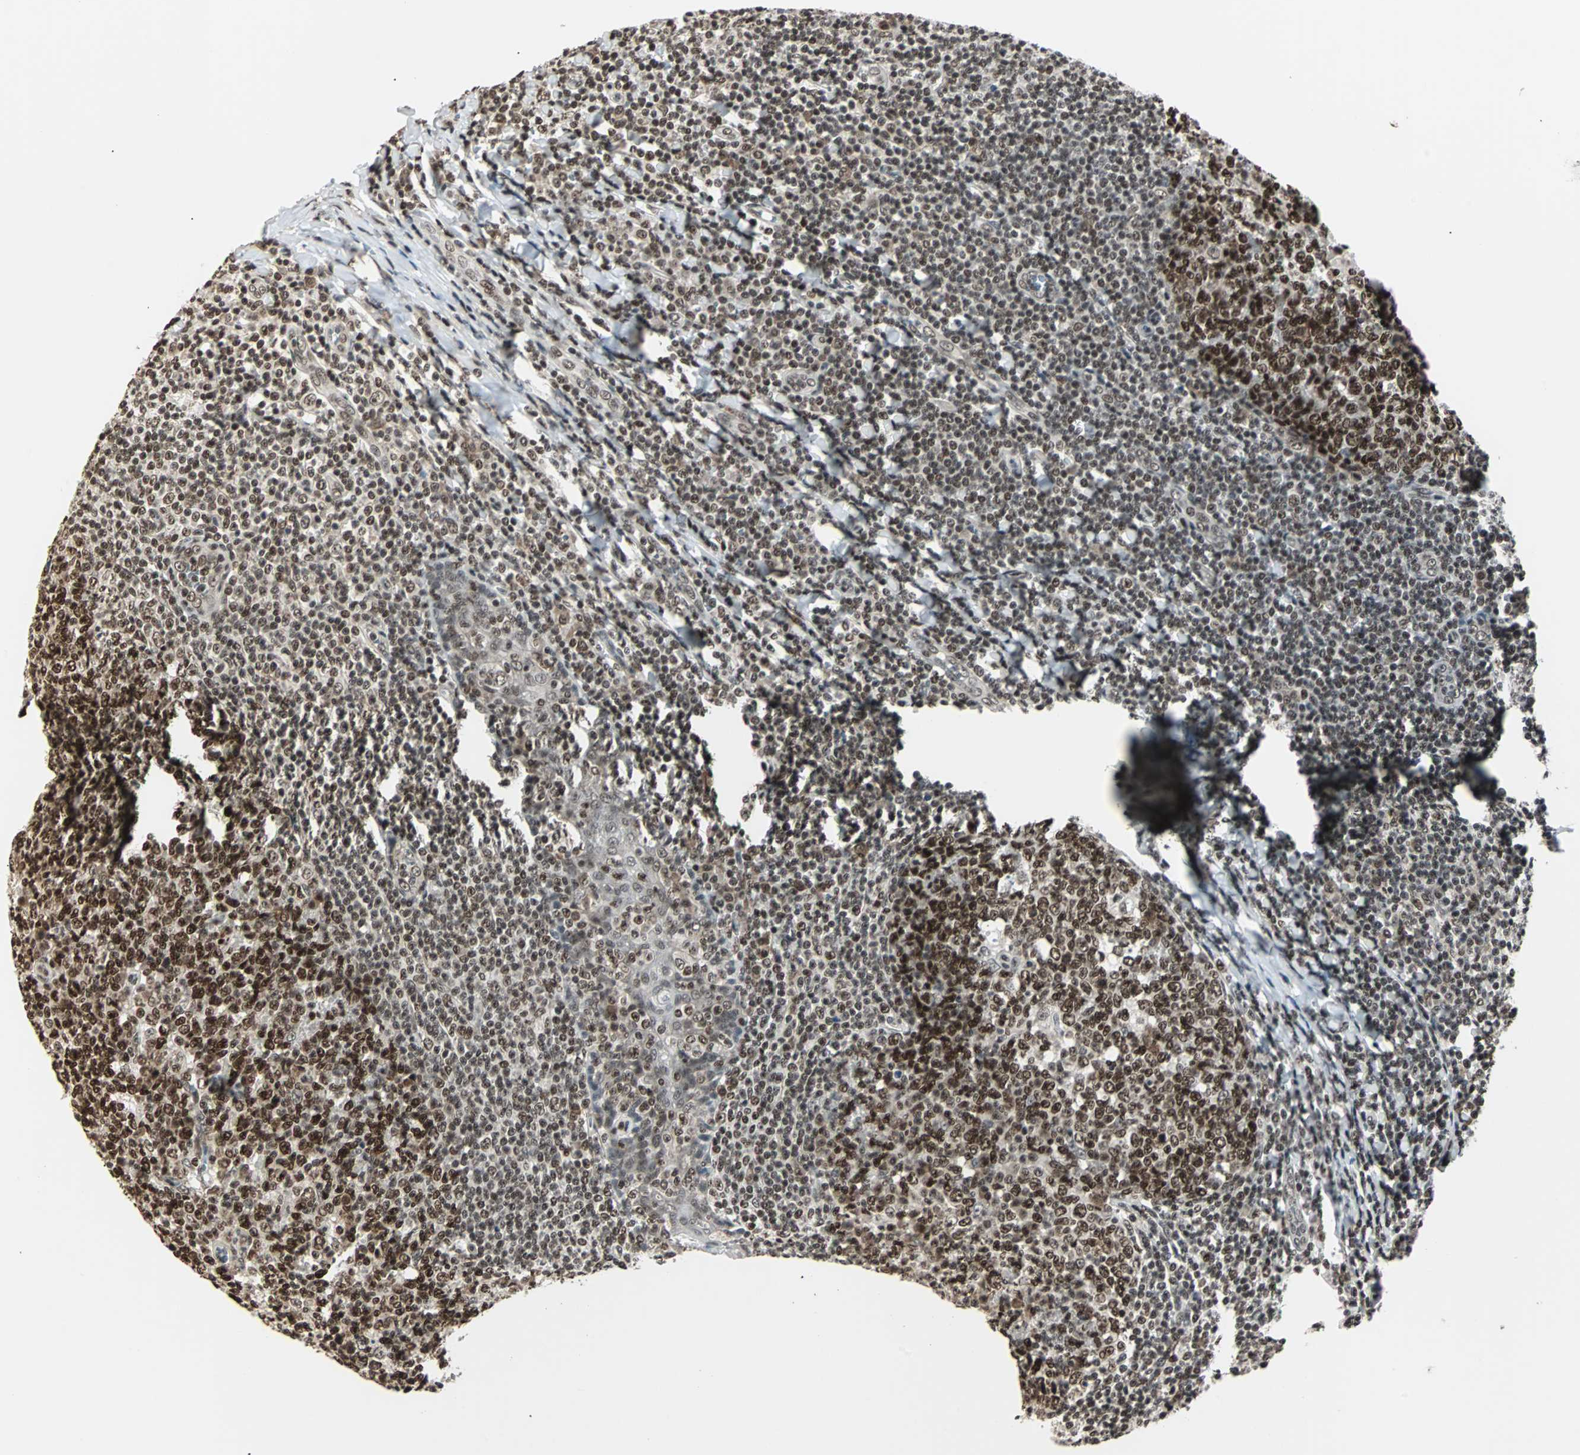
{"staining": {"intensity": "strong", "quantity": ">75%", "location": "nuclear"}, "tissue": "tonsil", "cell_type": "Germinal center cells", "image_type": "normal", "snomed": [{"axis": "morphology", "description": "Normal tissue, NOS"}, {"axis": "topography", "description": "Tonsil"}], "caption": "Protein staining of unremarkable tonsil displays strong nuclear expression in approximately >75% of germinal center cells. (DAB = brown stain, brightfield microscopy at high magnification).", "gene": "TERF2IP", "patient": {"sex": "male", "age": 31}}